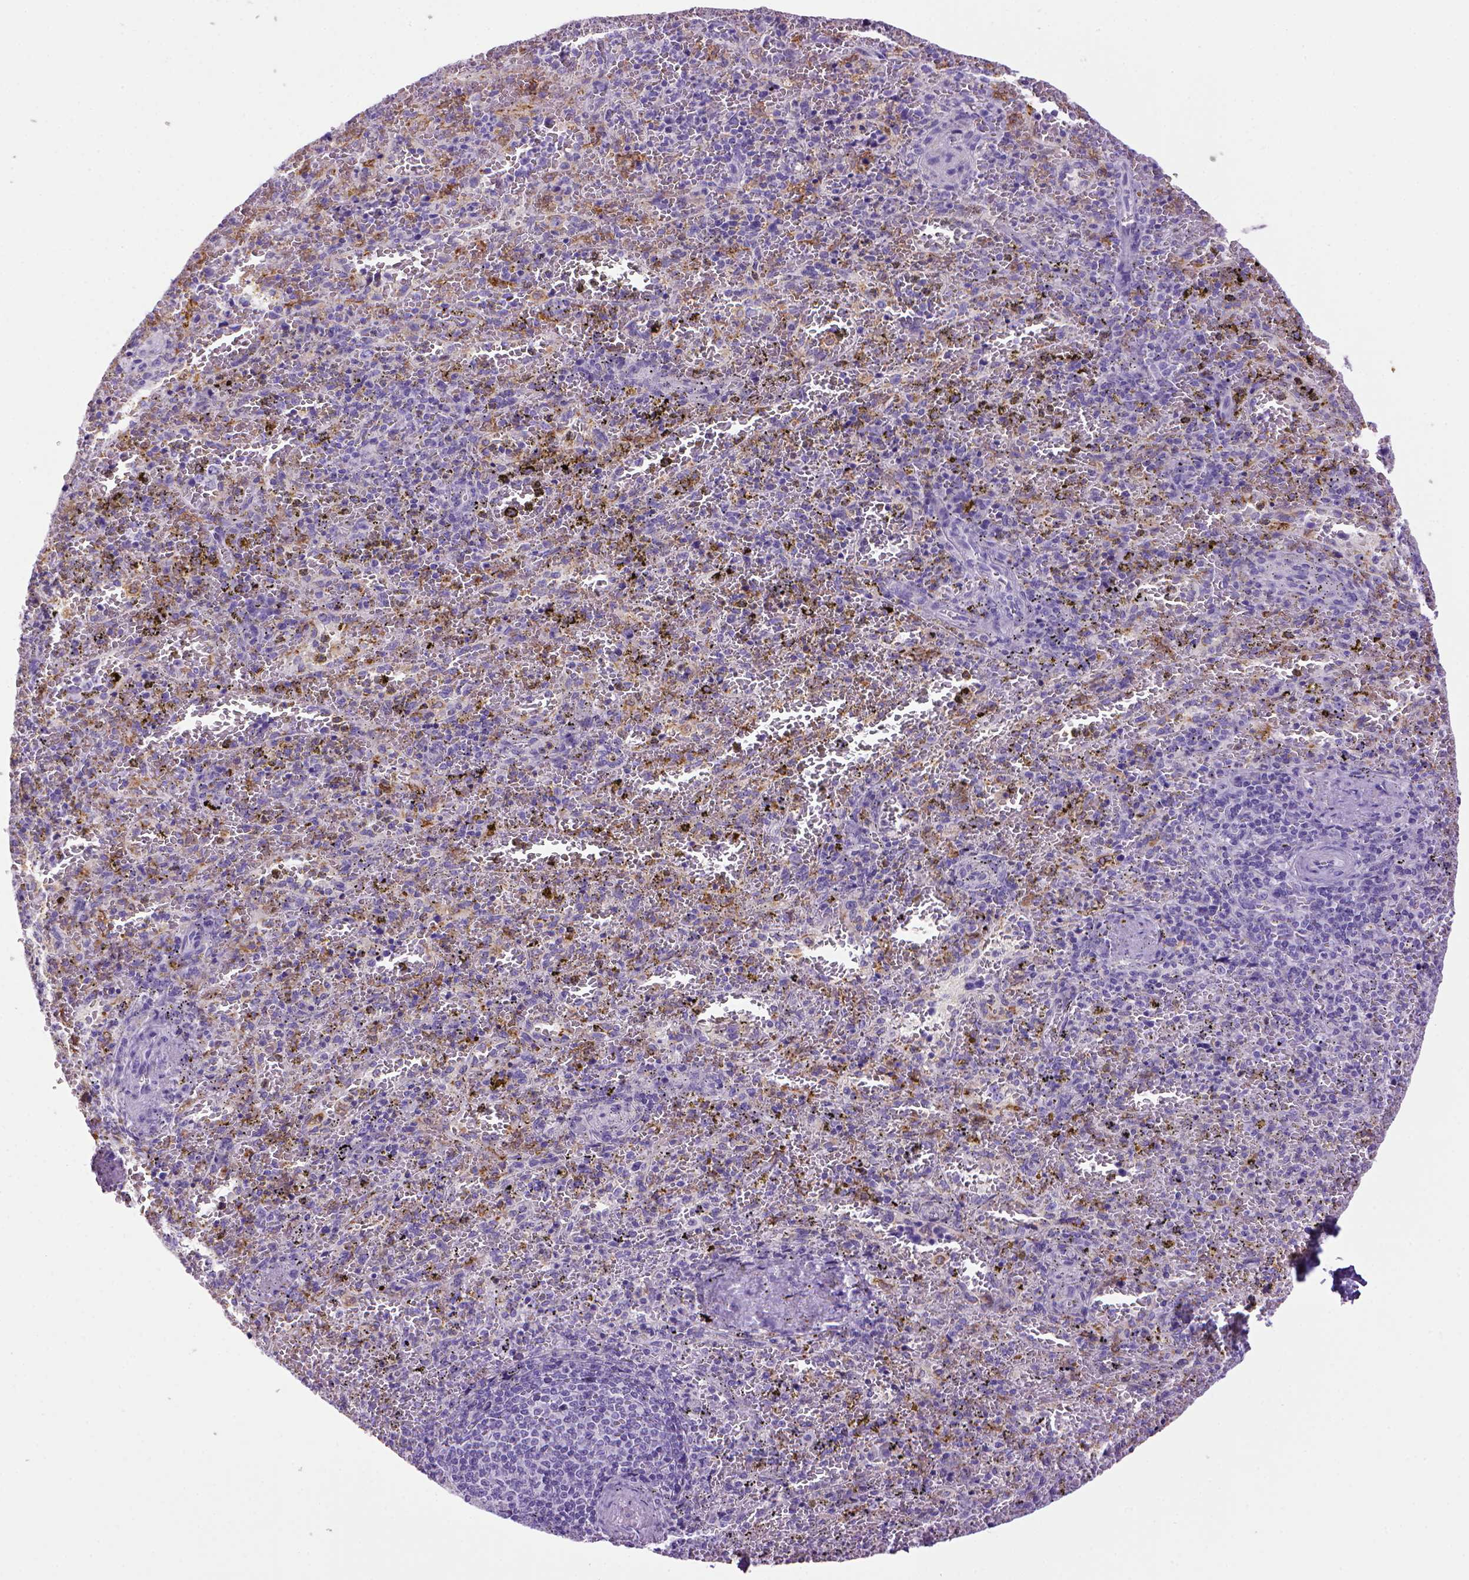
{"staining": {"intensity": "negative", "quantity": "none", "location": "none"}, "tissue": "spleen", "cell_type": "Cells in red pulp", "image_type": "normal", "snomed": [{"axis": "morphology", "description": "Normal tissue, NOS"}, {"axis": "topography", "description": "Spleen"}], "caption": "Photomicrograph shows no significant protein staining in cells in red pulp of unremarkable spleen. (DAB immunohistochemistry (IHC) with hematoxylin counter stain).", "gene": "SGCG", "patient": {"sex": "female", "age": 50}}